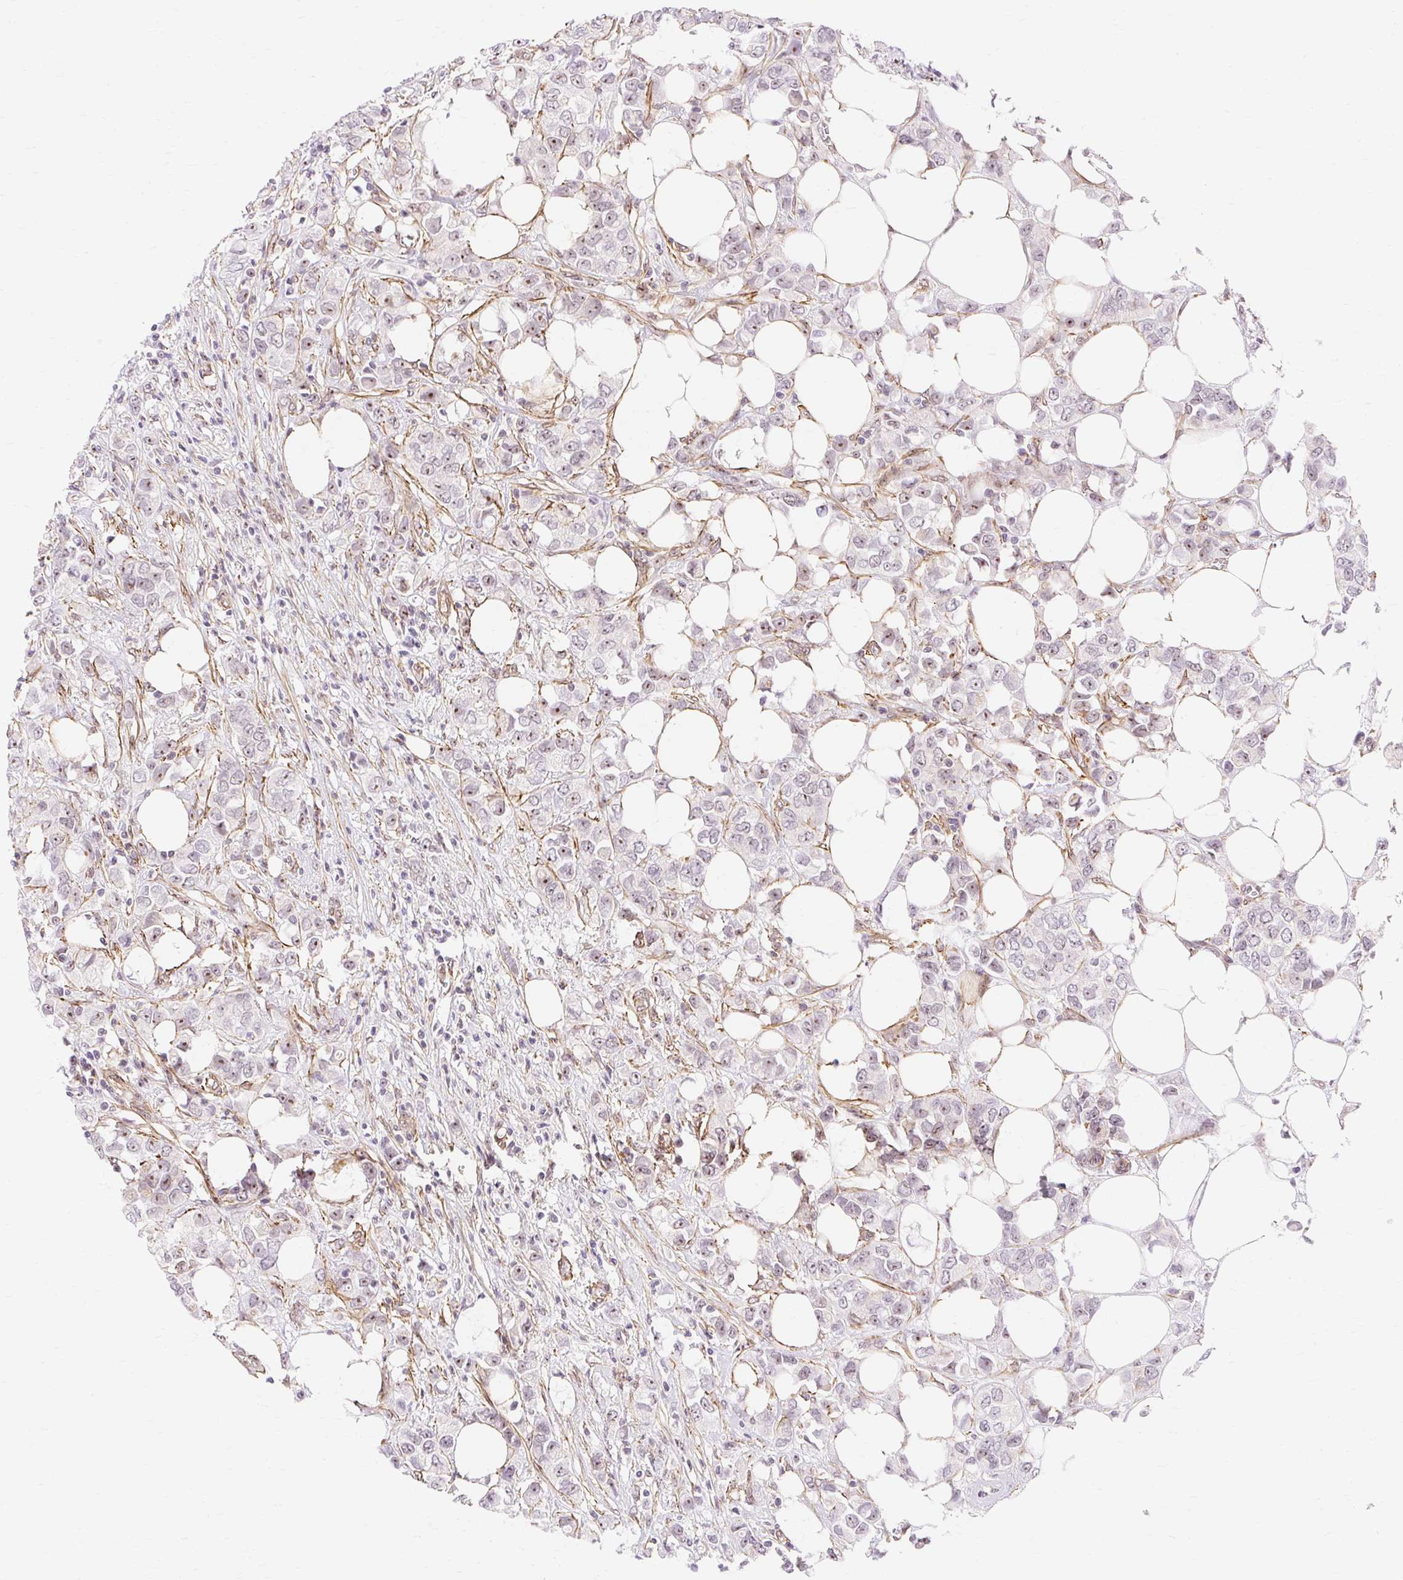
{"staining": {"intensity": "weak", "quantity": "25%-75%", "location": "nuclear"}, "tissue": "breast cancer", "cell_type": "Tumor cells", "image_type": "cancer", "snomed": [{"axis": "morphology", "description": "Lobular carcinoma"}, {"axis": "topography", "description": "Breast"}], "caption": "This is an image of immunohistochemistry (IHC) staining of breast cancer, which shows weak positivity in the nuclear of tumor cells.", "gene": "OBP2A", "patient": {"sex": "female", "age": 91}}